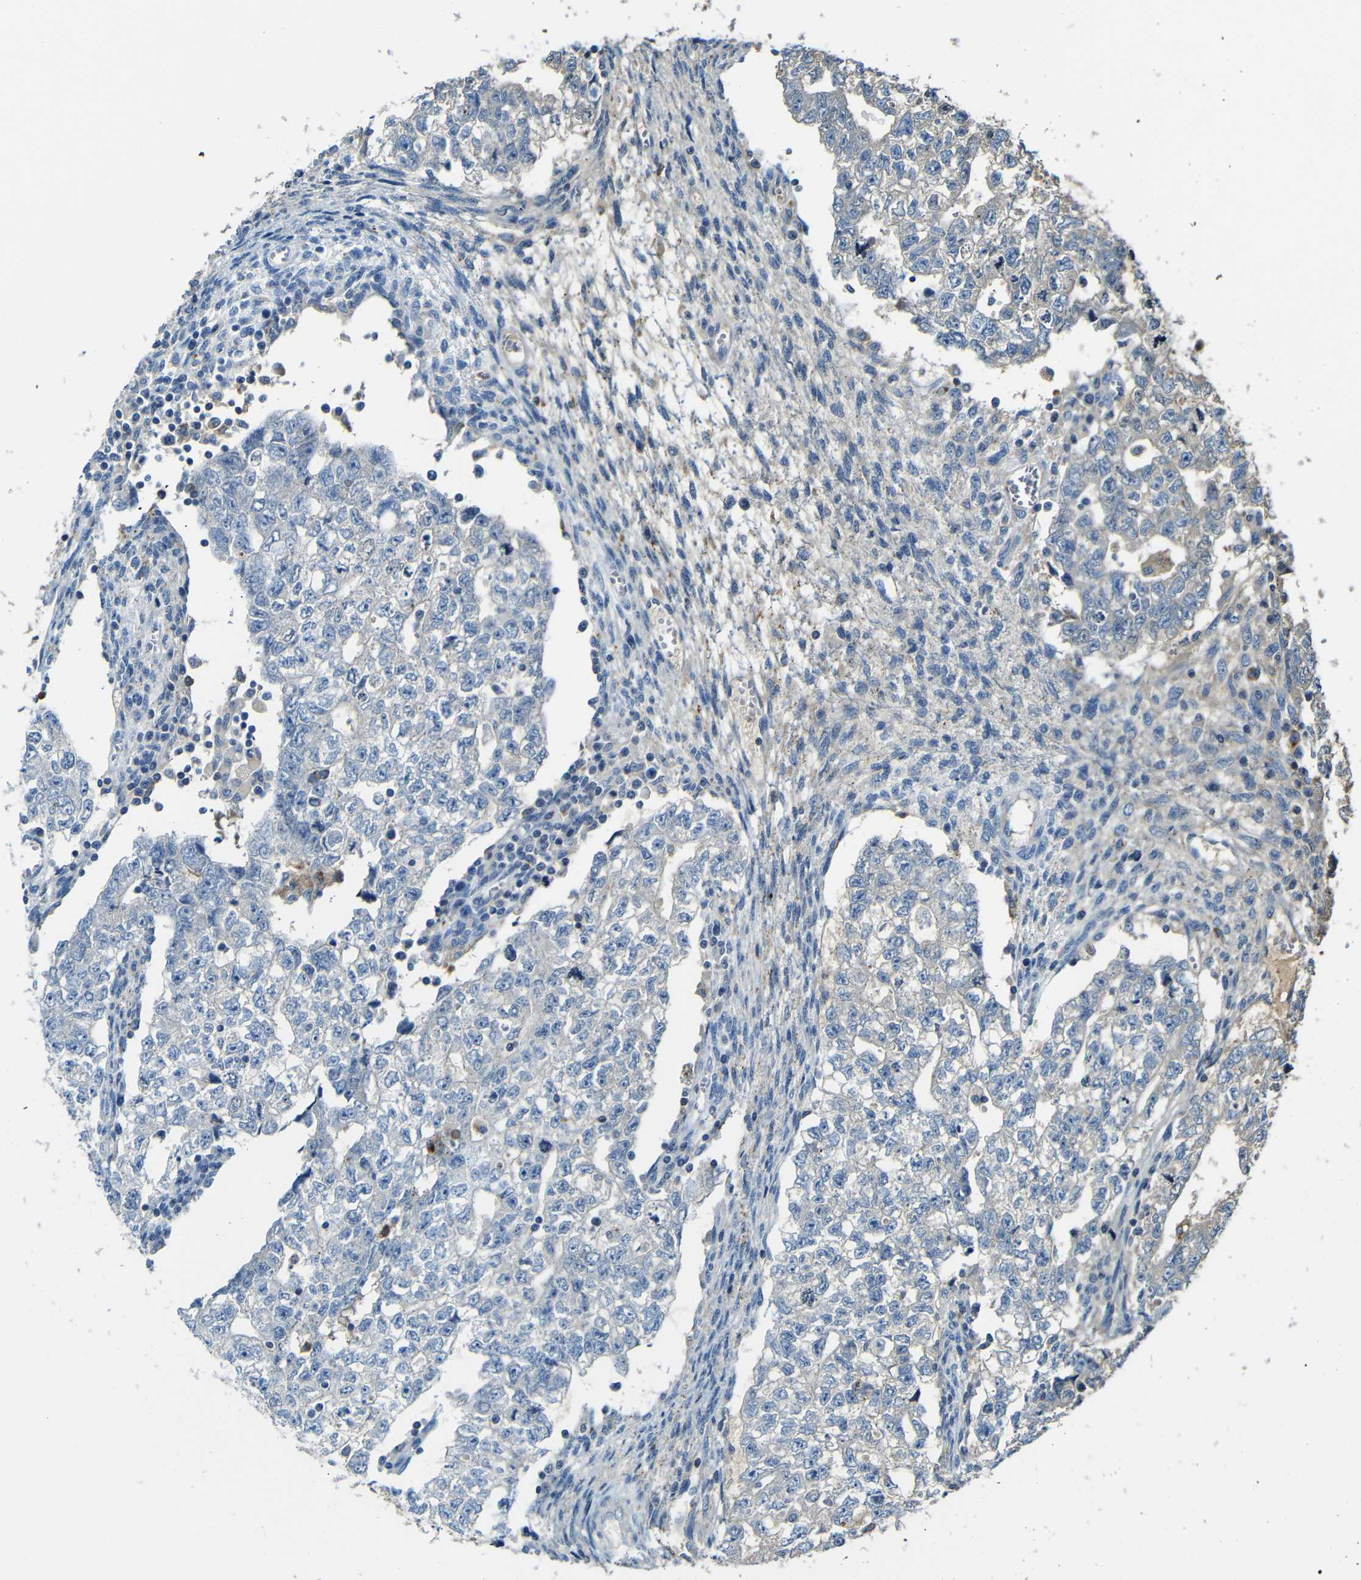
{"staining": {"intensity": "negative", "quantity": "none", "location": "none"}, "tissue": "testis cancer", "cell_type": "Tumor cells", "image_type": "cancer", "snomed": [{"axis": "morphology", "description": "Seminoma, NOS"}, {"axis": "morphology", "description": "Carcinoma, Embryonal, NOS"}, {"axis": "topography", "description": "Testis"}], "caption": "Immunohistochemistry micrograph of neoplastic tissue: testis cancer stained with DAB (3,3'-diaminobenzidine) reveals no significant protein positivity in tumor cells.", "gene": "SERPINA1", "patient": {"sex": "male", "age": 38}}